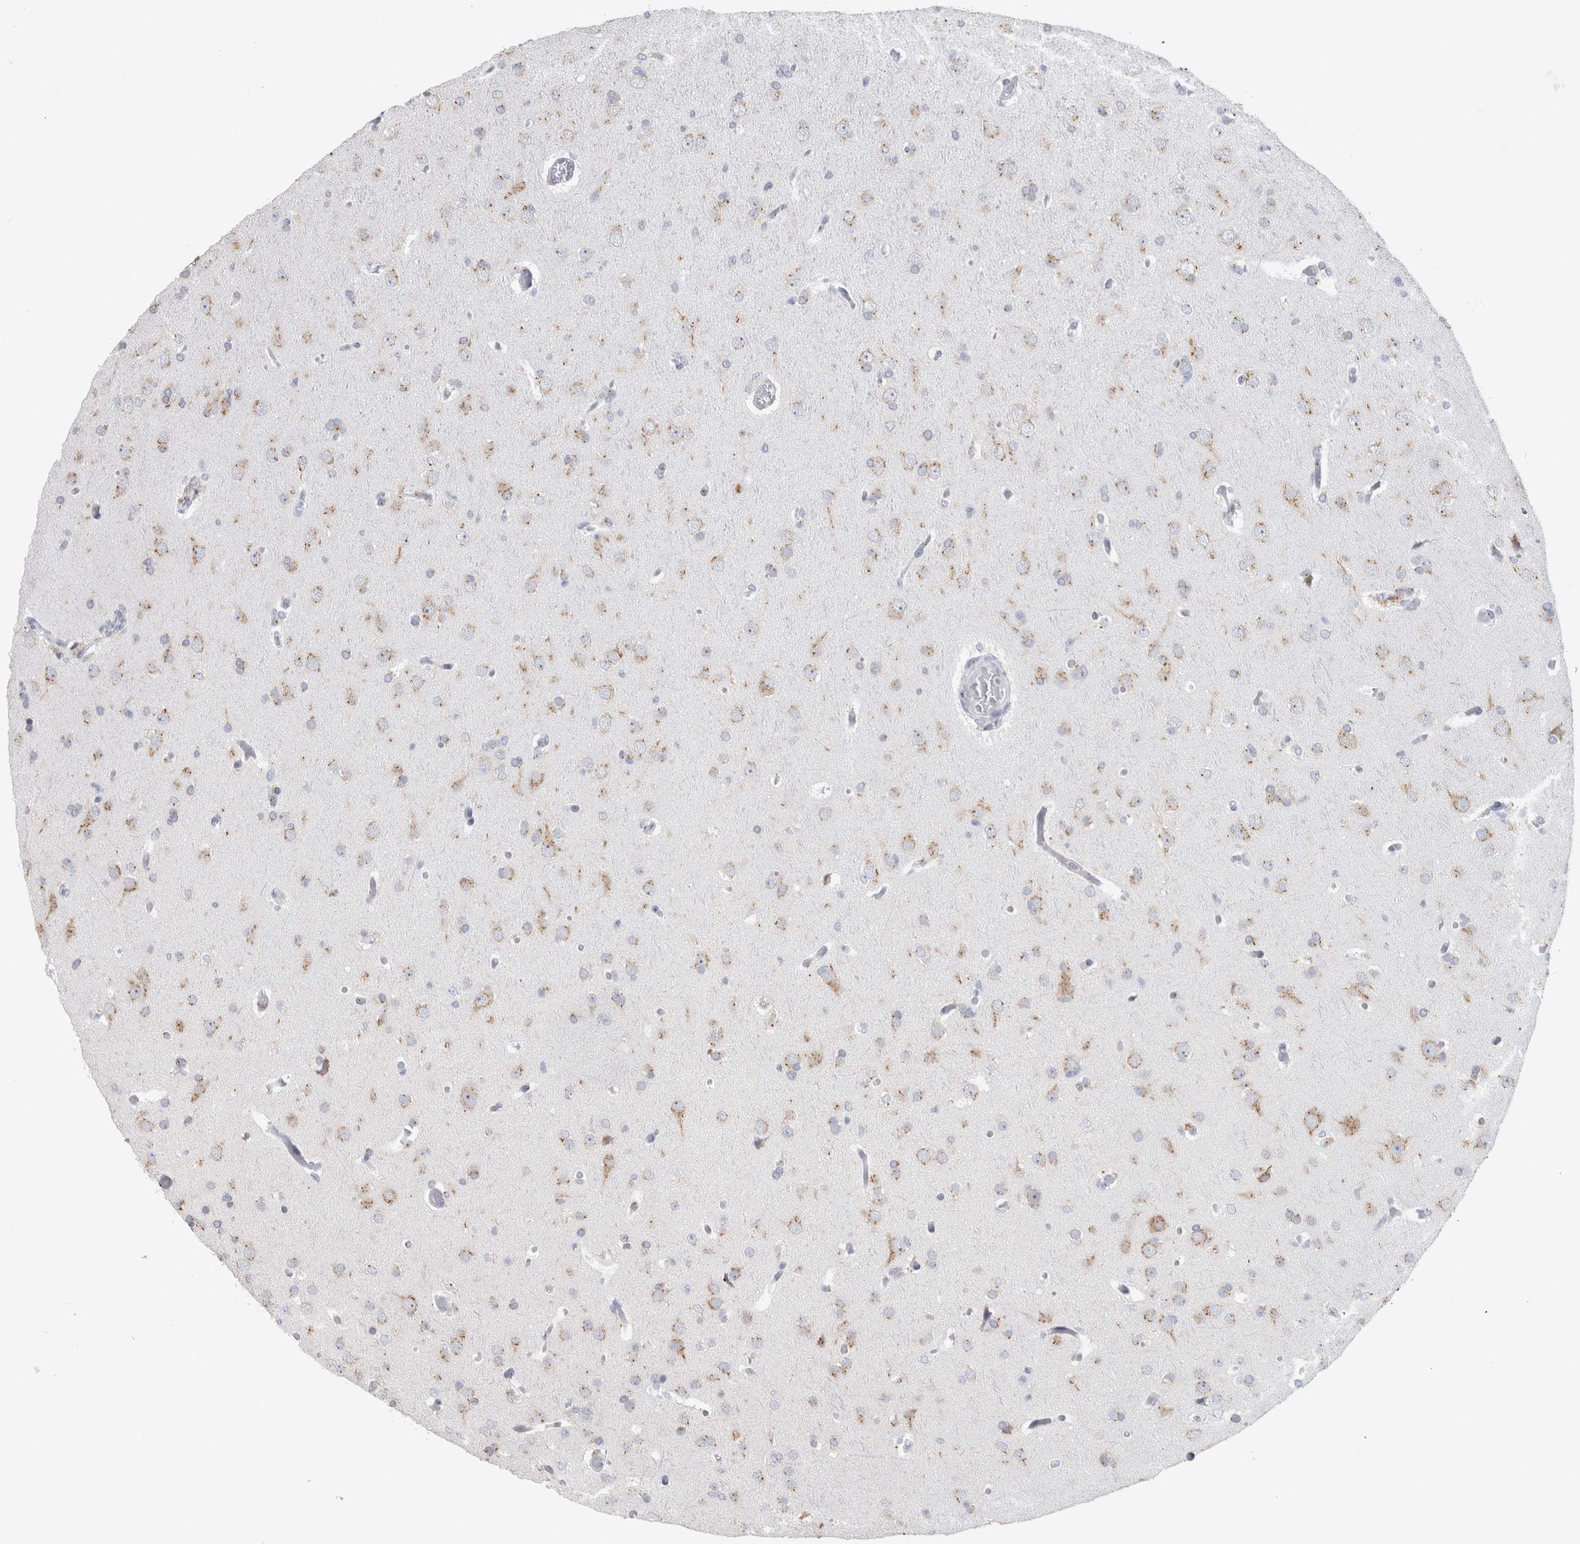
{"staining": {"intensity": "negative", "quantity": "none", "location": "none"}, "tissue": "glioma", "cell_type": "Tumor cells", "image_type": "cancer", "snomed": [{"axis": "morphology", "description": "Glioma, malignant, High grade"}, {"axis": "topography", "description": "Cerebral cortex"}], "caption": "Malignant glioma (high-grade) stained for a protein using immunohistochemistry reveals no expression tumor cells.", "gene": "AKAP9", "patient": {"sex": "female", "age": 36}}